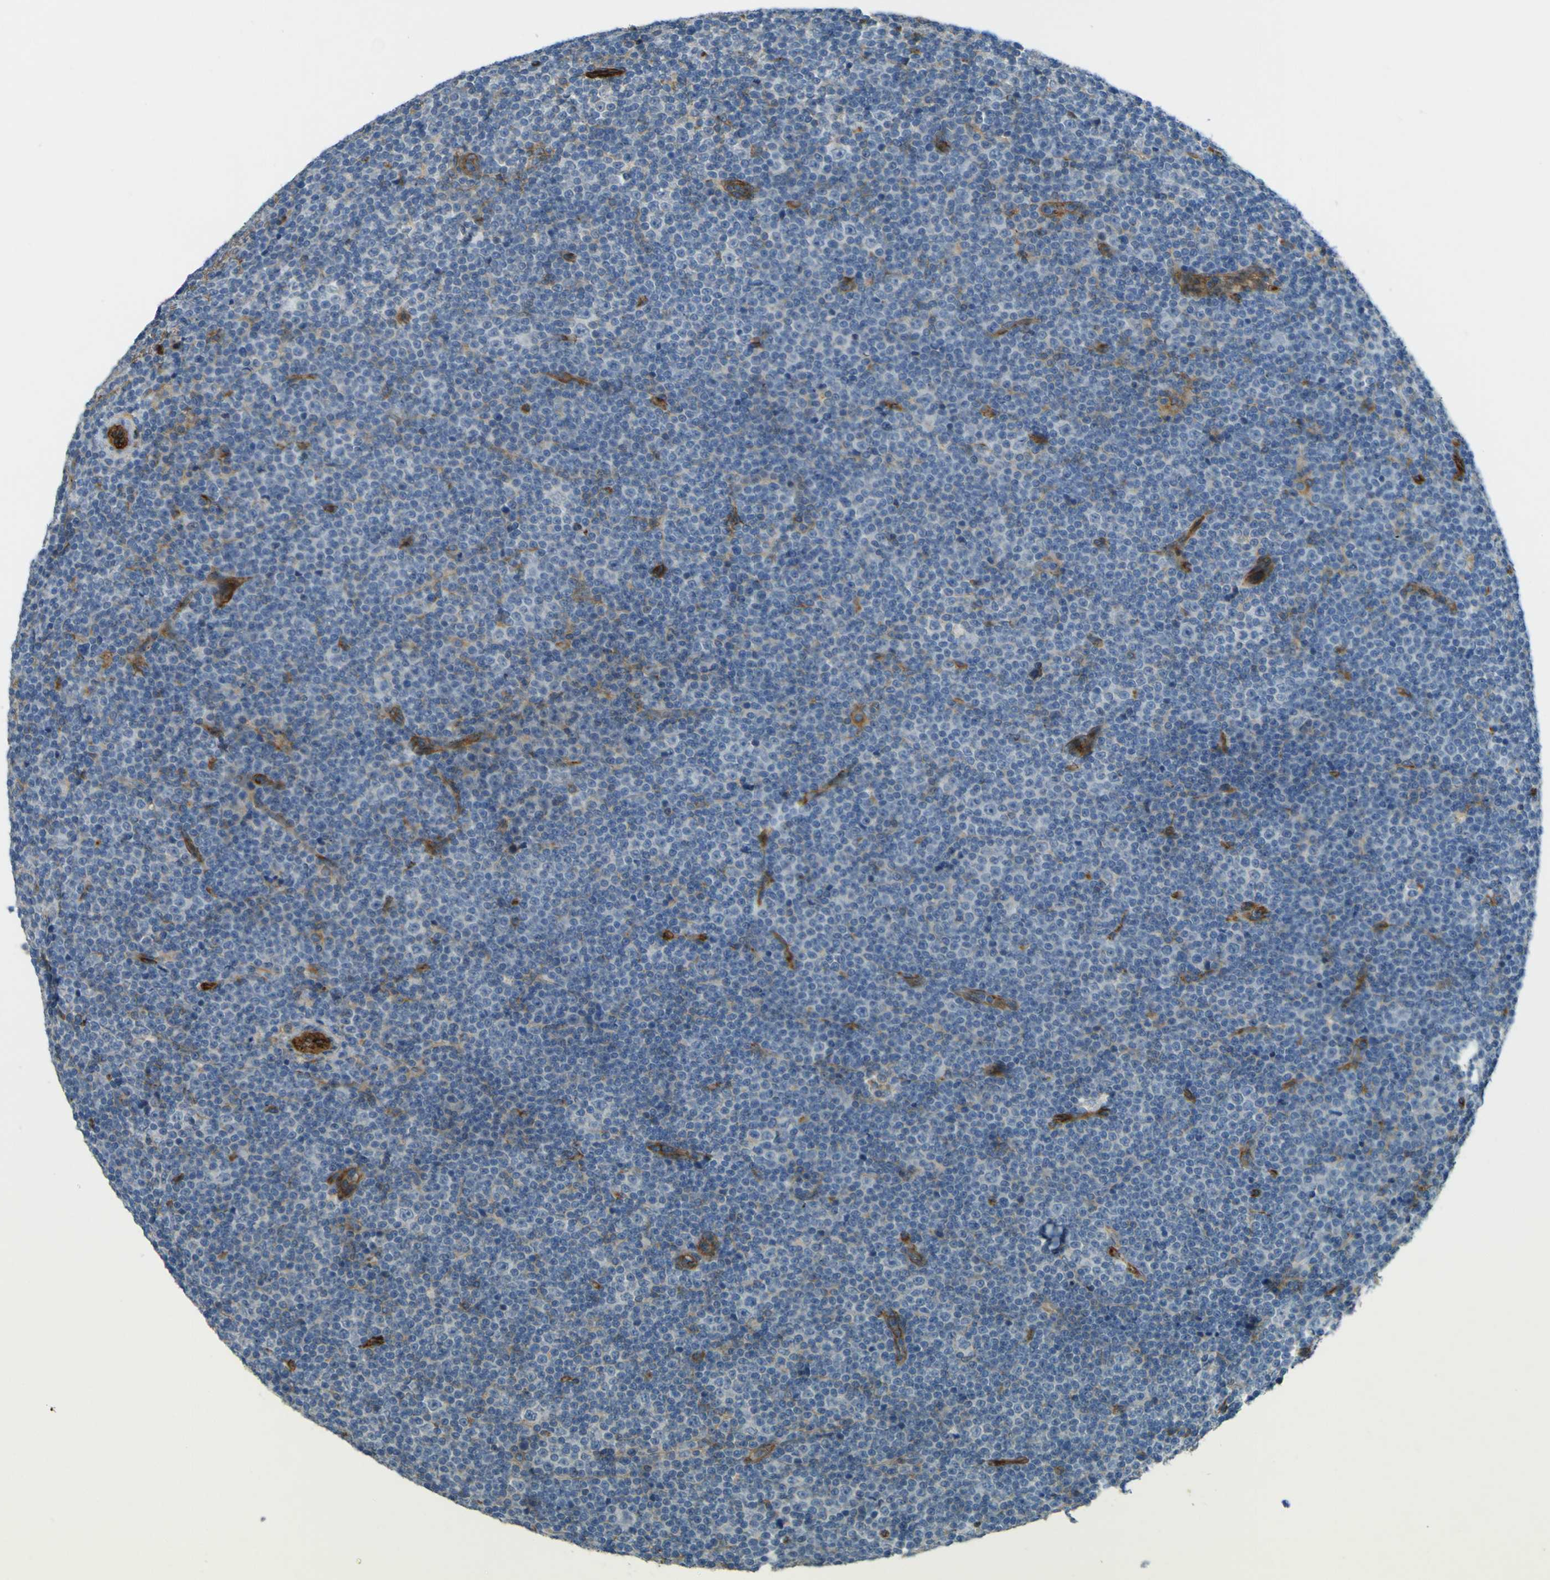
{"staining": {"intensity": "negative", "quantity": "none", "location": "none"}, "tissue": "lymphoma", "cell_type": "Tumor cells", "image_type": "cancer", "snomed": [{"axis": "morphology", "description": "Malignant lymphoma, non-Hodgkin's type, Low grade"}, {"axis": "topography", "description": "Lymph node"}], "caption": "Protein analysis of malignant lymphoma, non-Hodgkin's type (low-grade) displays no significant staining in tumor cells.", "gene": "PLXDC1", "patient": {"sex": "female", "age": 67}}